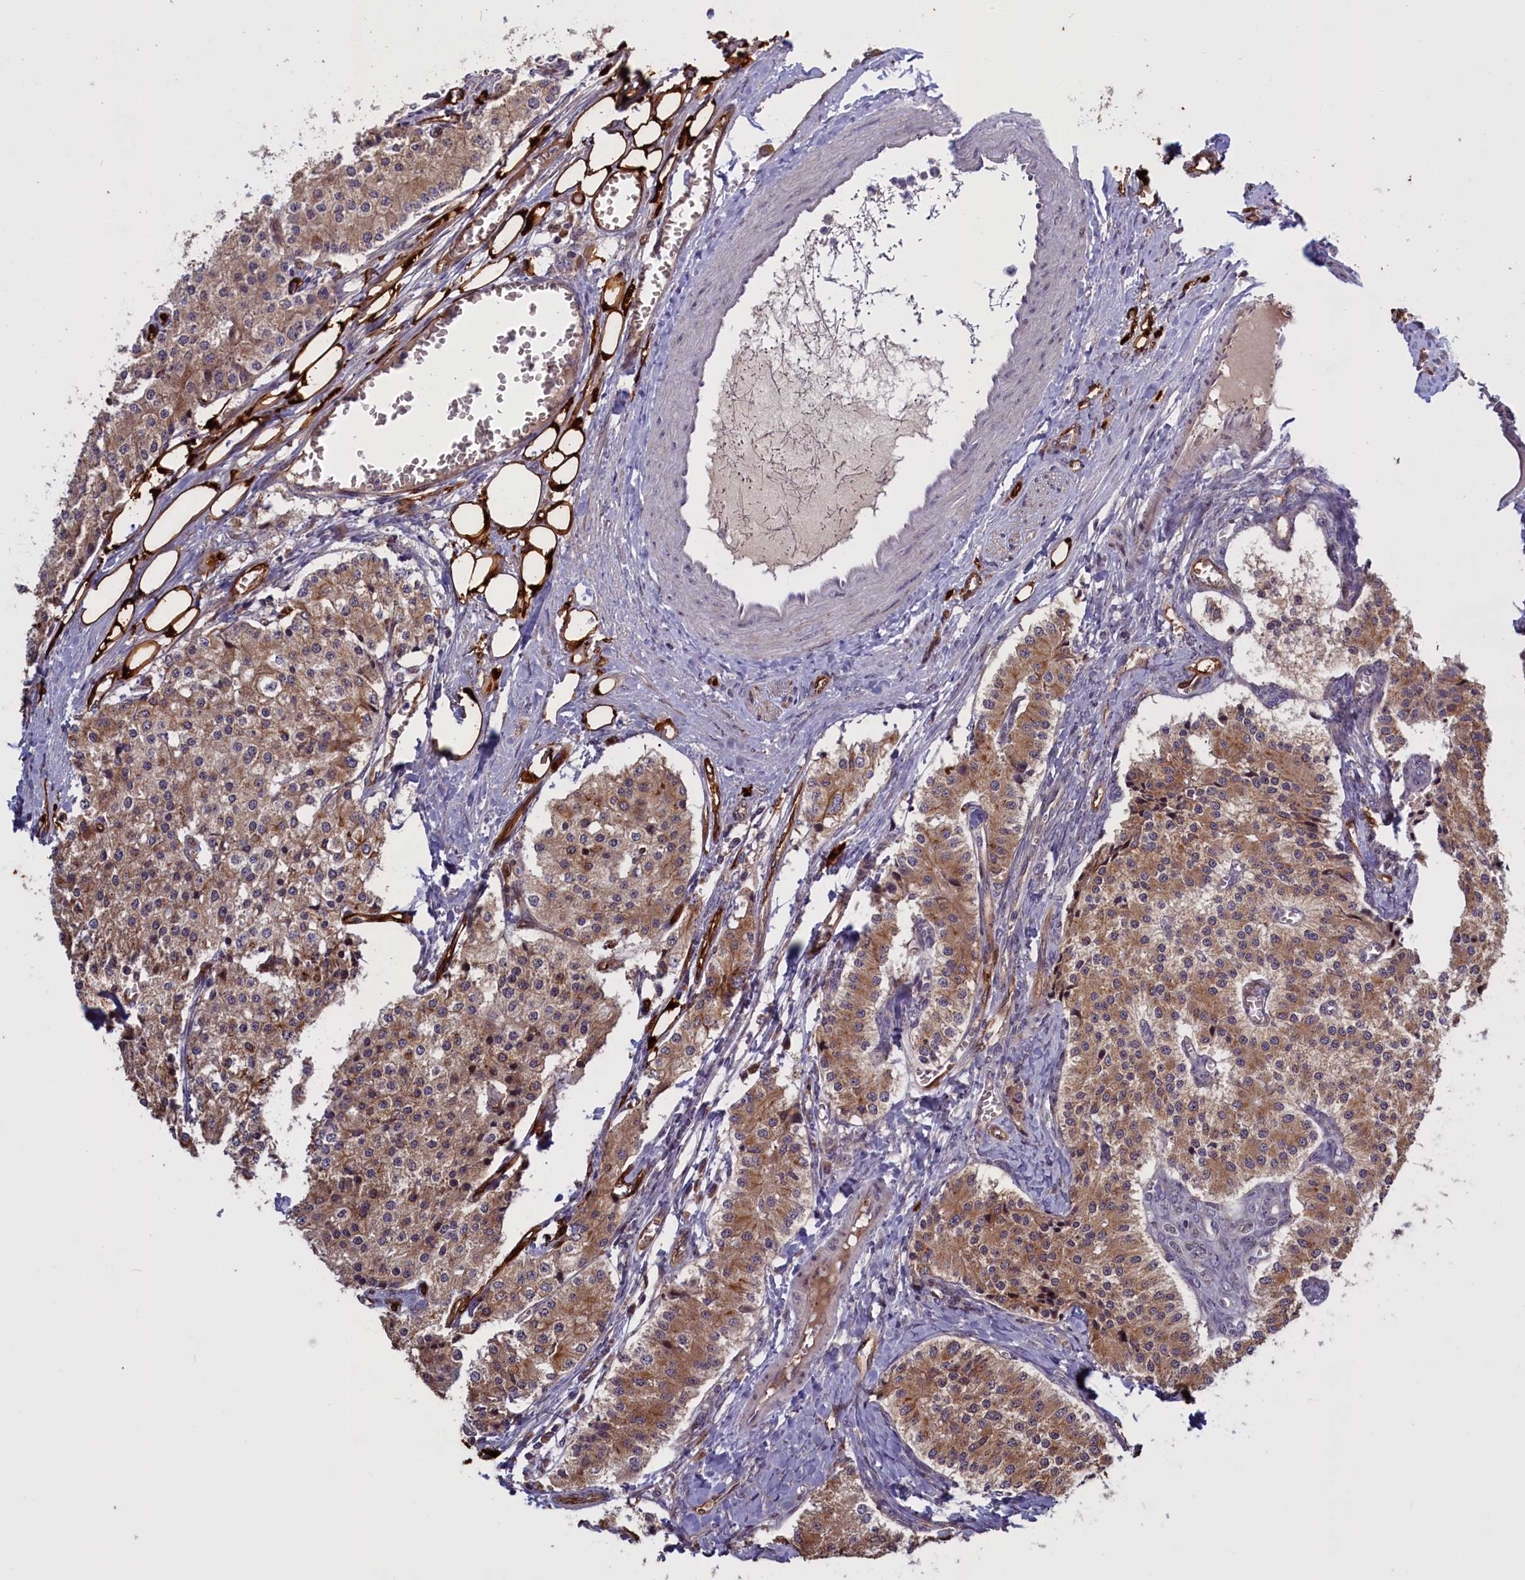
{"staining": {"intensity": "moderate", "quantity": ">75%", "location": "cytoplasmic/membranous"}, "tissue": "carcinoid", "cell_type": "Tumor cells", "image_type": "cancer", "snomed": [{"axis": "morphology", "description": "Carcinoid, malignant, NOS"}, {"axis": "topography", "description": "Colon"}], "caption": "Carcinoid stained for a protein reveals moderate cytoplasmic/membranous positivity in tumor cells.", "gene": "DENND1B", "patient": {"sex": "female", "age": 52}}